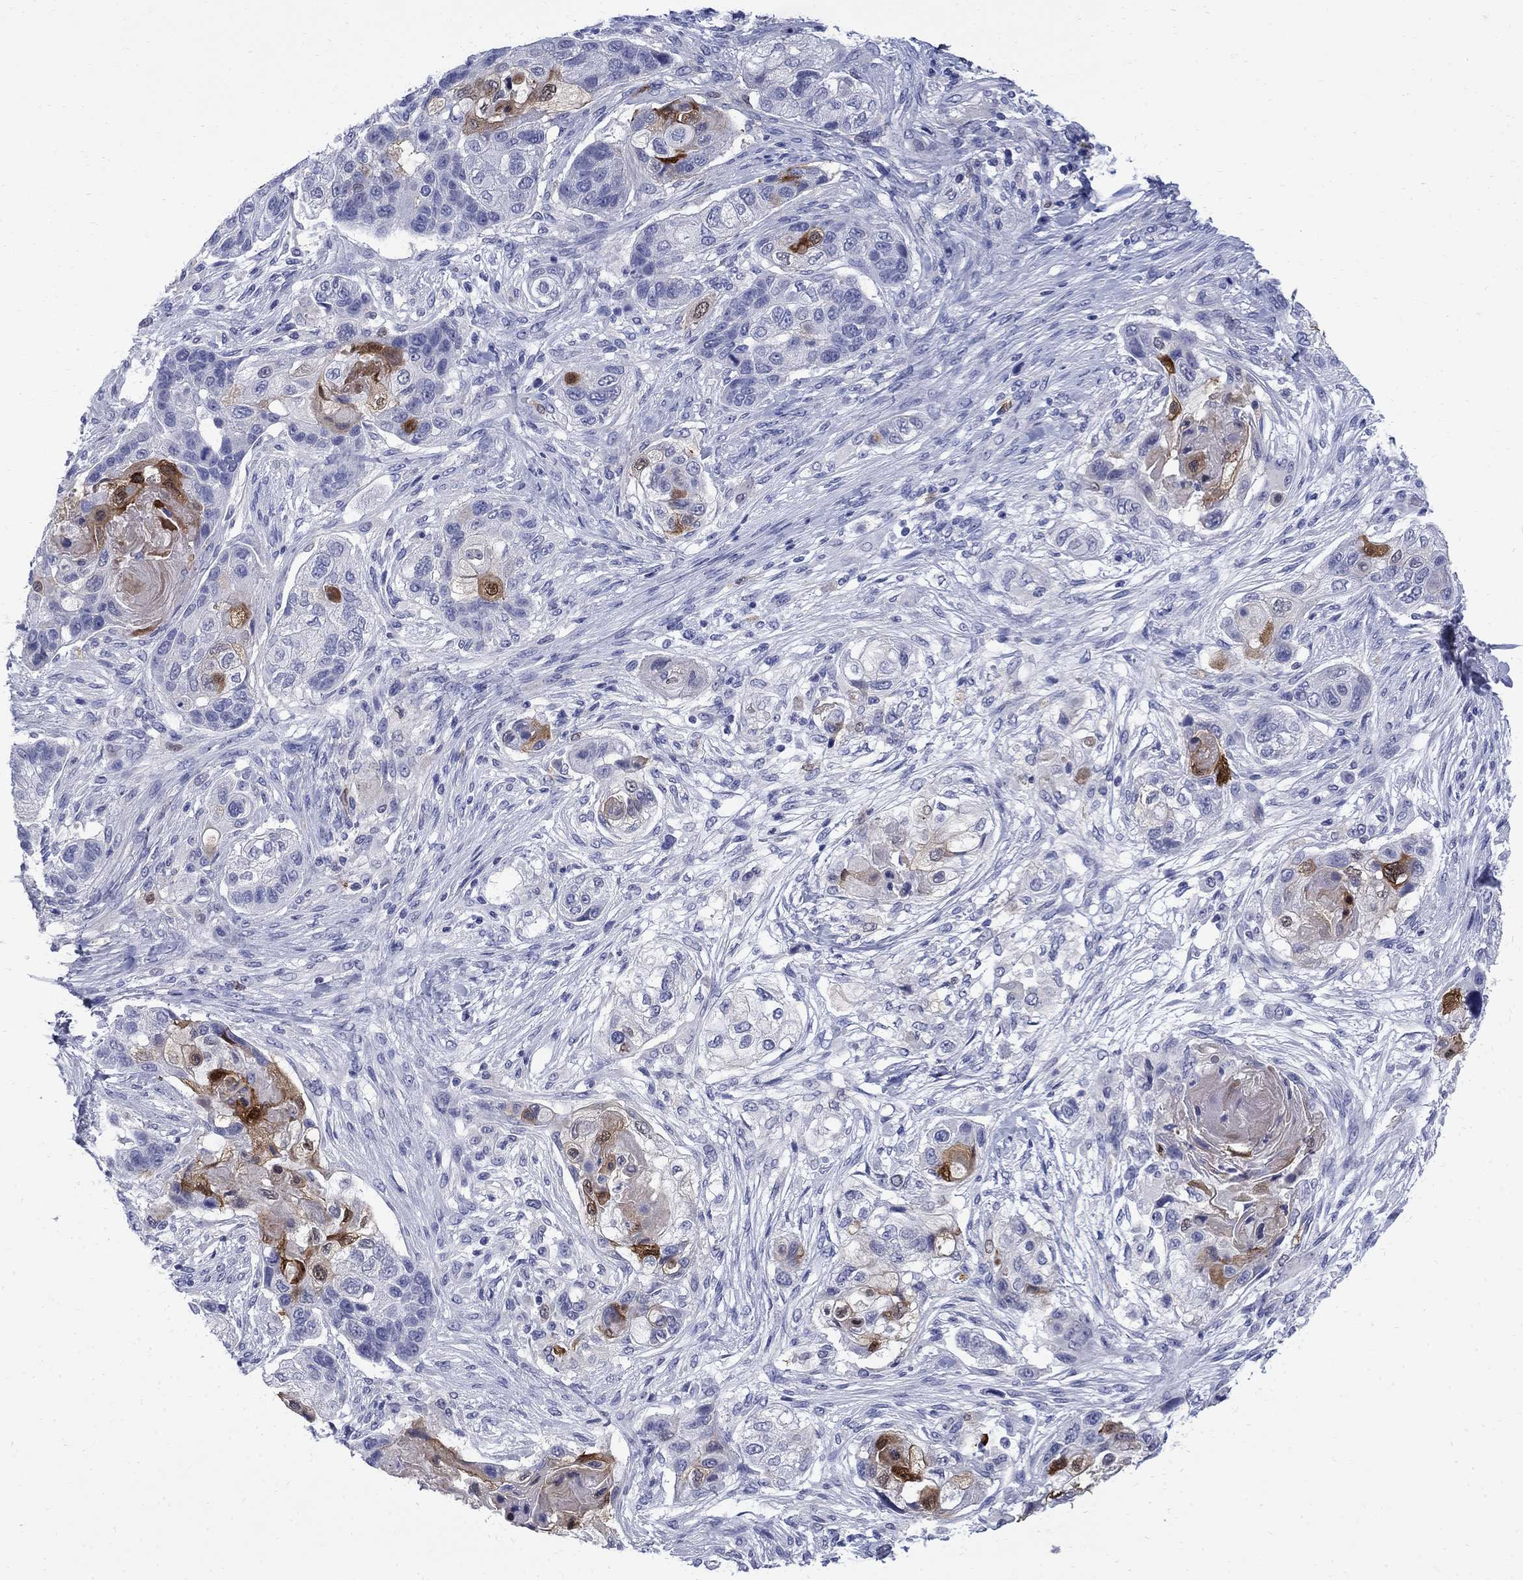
{"staining": {"intensity": "moderate", "quantity": "<25%", "location": "cytoplasmic/membranous"}, "tissue": "lung cancer", "cell_type": "Tumor cells", "image_type": "cancer", "snomed": [{"axis": "morphology", "description": "Squamous cell carcinoma, NOS"}, {"axis": "topography", "description": "Lung"}], "caption": "IHC (DAB) staining of human lung squamous cell carcinoma exhibits moderate cytoplasmic/membranous protein expression in approximately <25% of tumor cells.", "gene": "SERPINB2", "patient": {"sex": "male", "age": 69}}